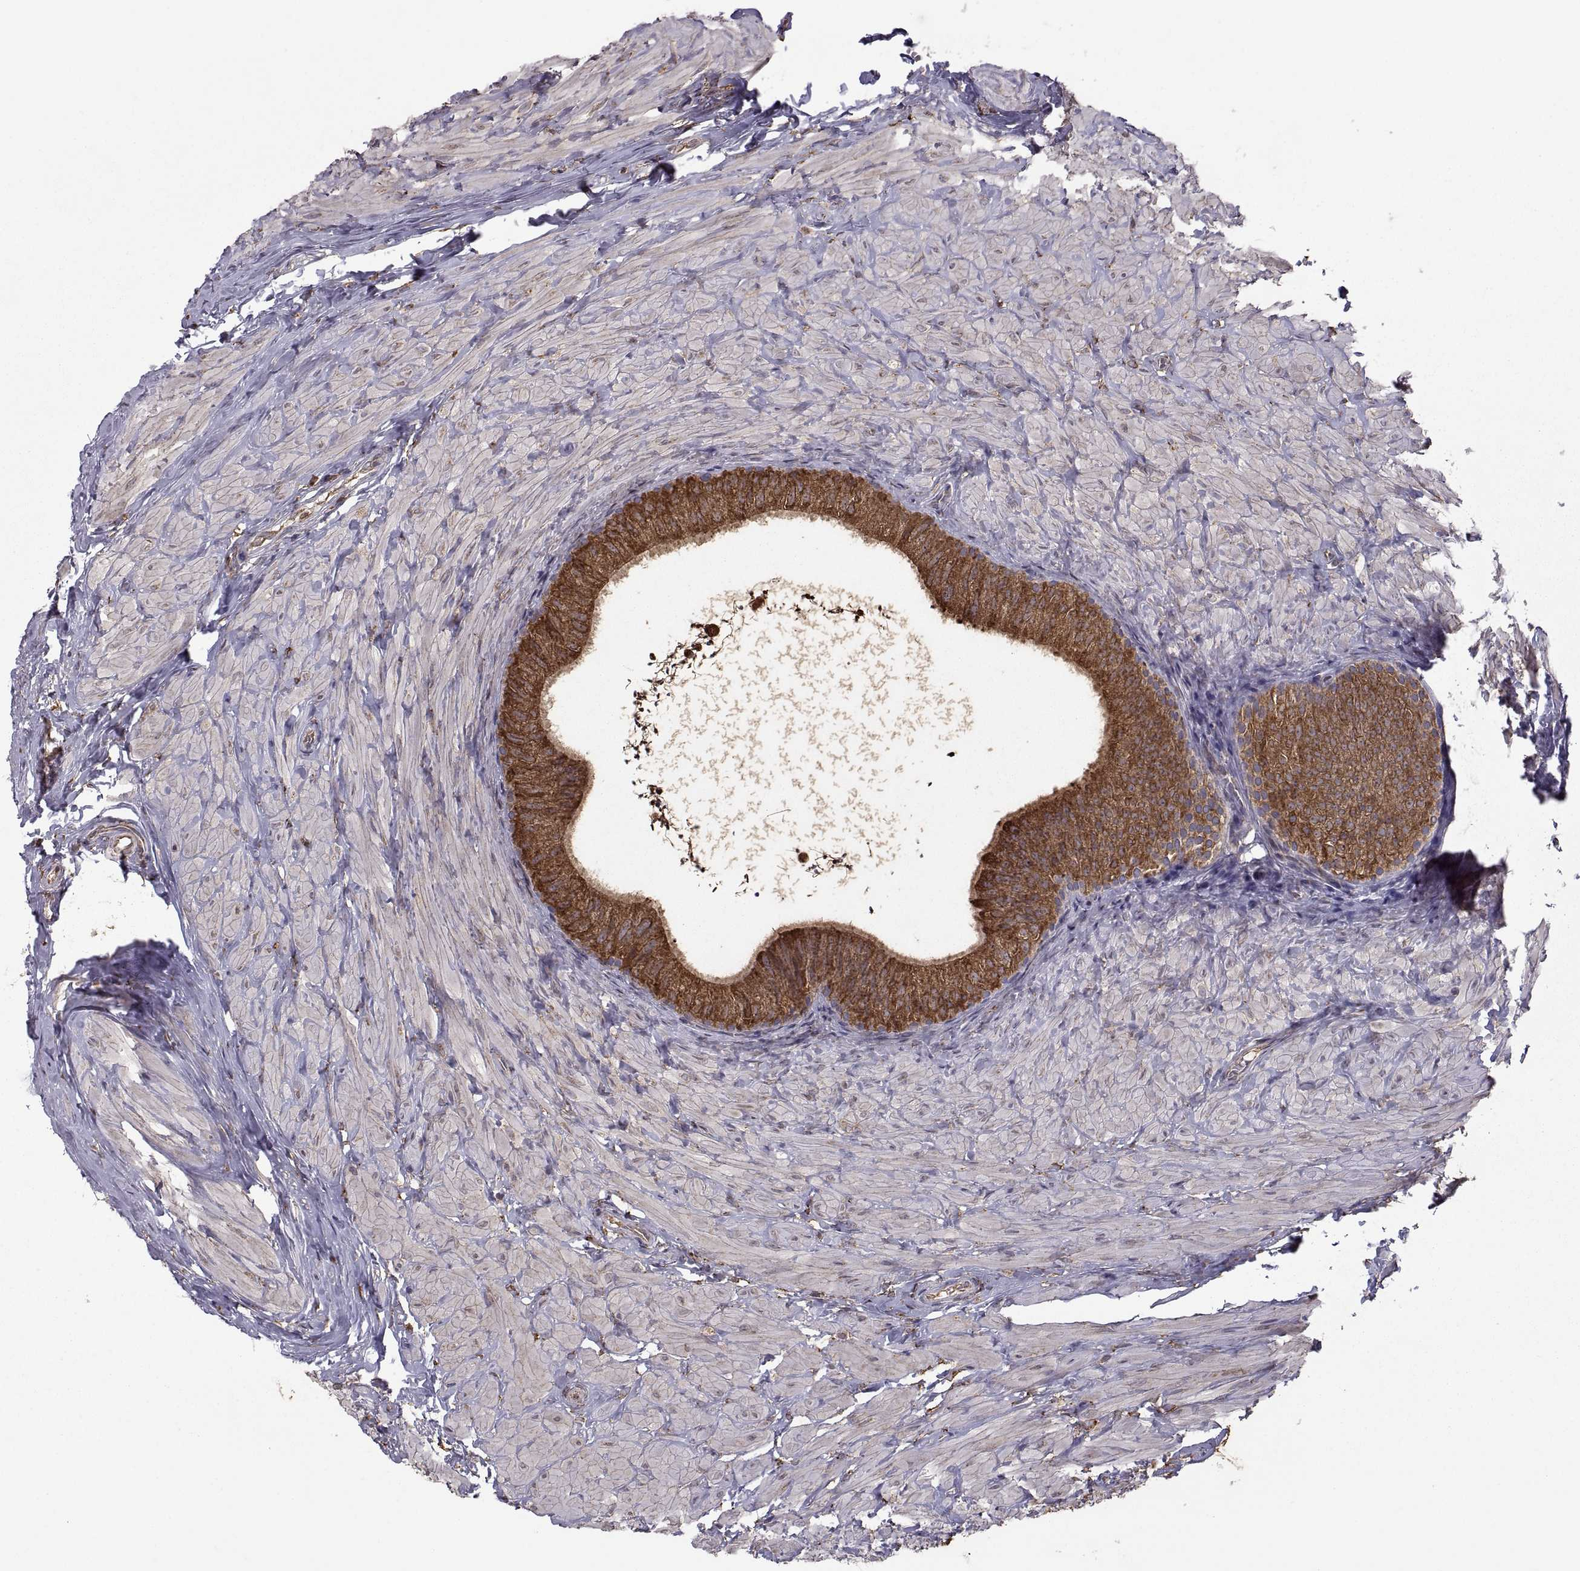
{"staining": {"intensity": "strong", "quantity": ">75%", "location": "cytoplasmic/membranous"}, "tissue": "epididymis", "cell_type": "Glandular cells", "image_type": "normal", "snomed": [{"axis": "morphology", "description": "Normal tissue, NOS"}, {"axis": "topography", "description": "Epididymis"}], "caption": "This photomicrograph shows immunohistochemistry staining of unremarkable human epididymis, with high strong cytoplasmic/membranous positivity in approximately >75% of glandular cells.", "gene": "PDIA3", "patient": {"sex": "male", "age": 32}}